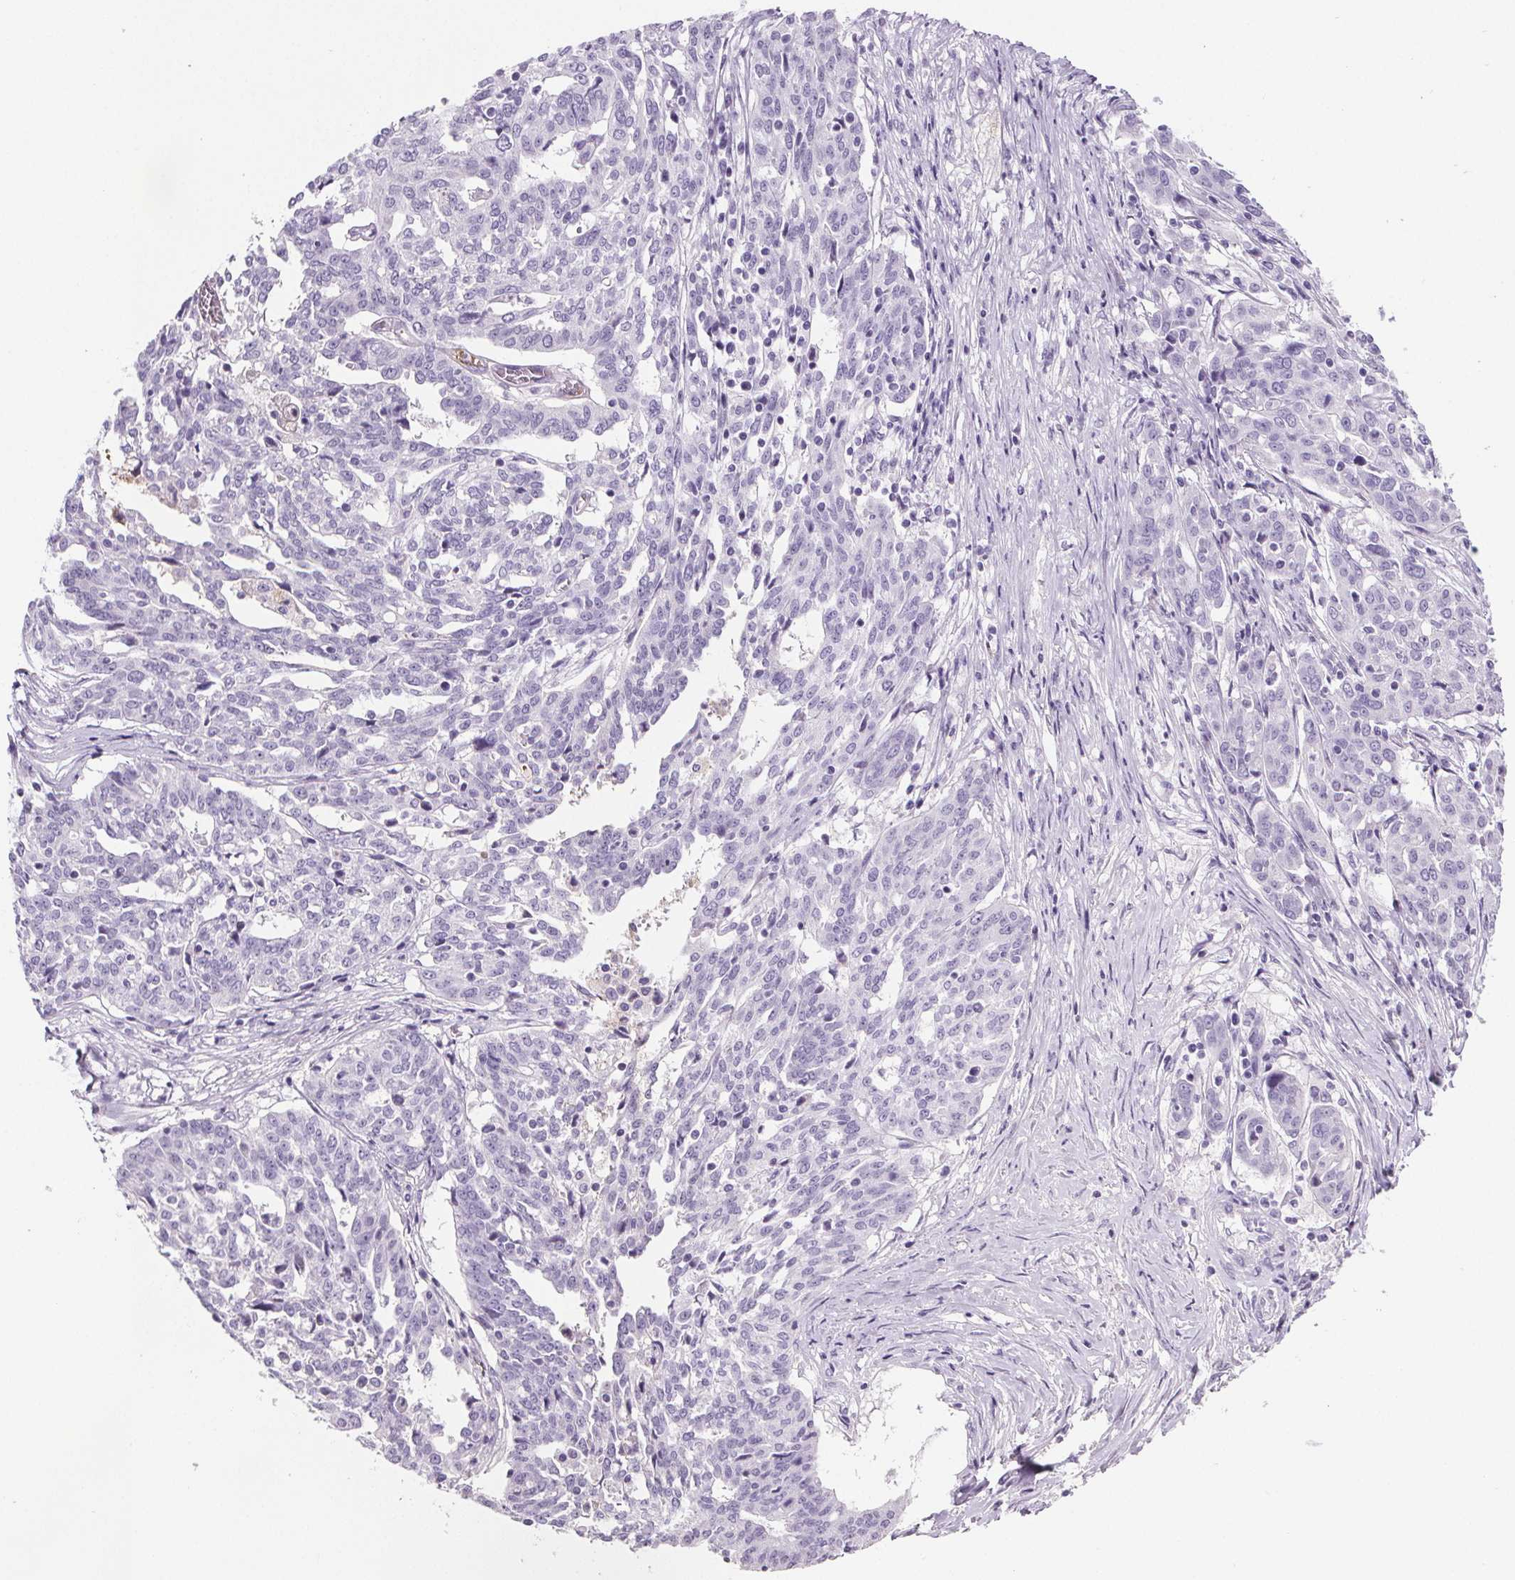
{"staining": {"intensity": "negative", "quantity": "none", "location": "none"}, "tissue": "ovarian cancer", "cell_type": "Tumor cells", "image_type": "cancer", "snomed": [{"axis": "morphology", "description": "Cystadenocarcinoma, serous, NOS"}, {"axis": "topography", "description": "Ovary"}], "caption": "An image of ovarian serous cystadenocarcinoma stained for a protein displays no brown staining in tumor cells.", "gene": "CD5L", "patient": {"sex": "female", "age": 67}}